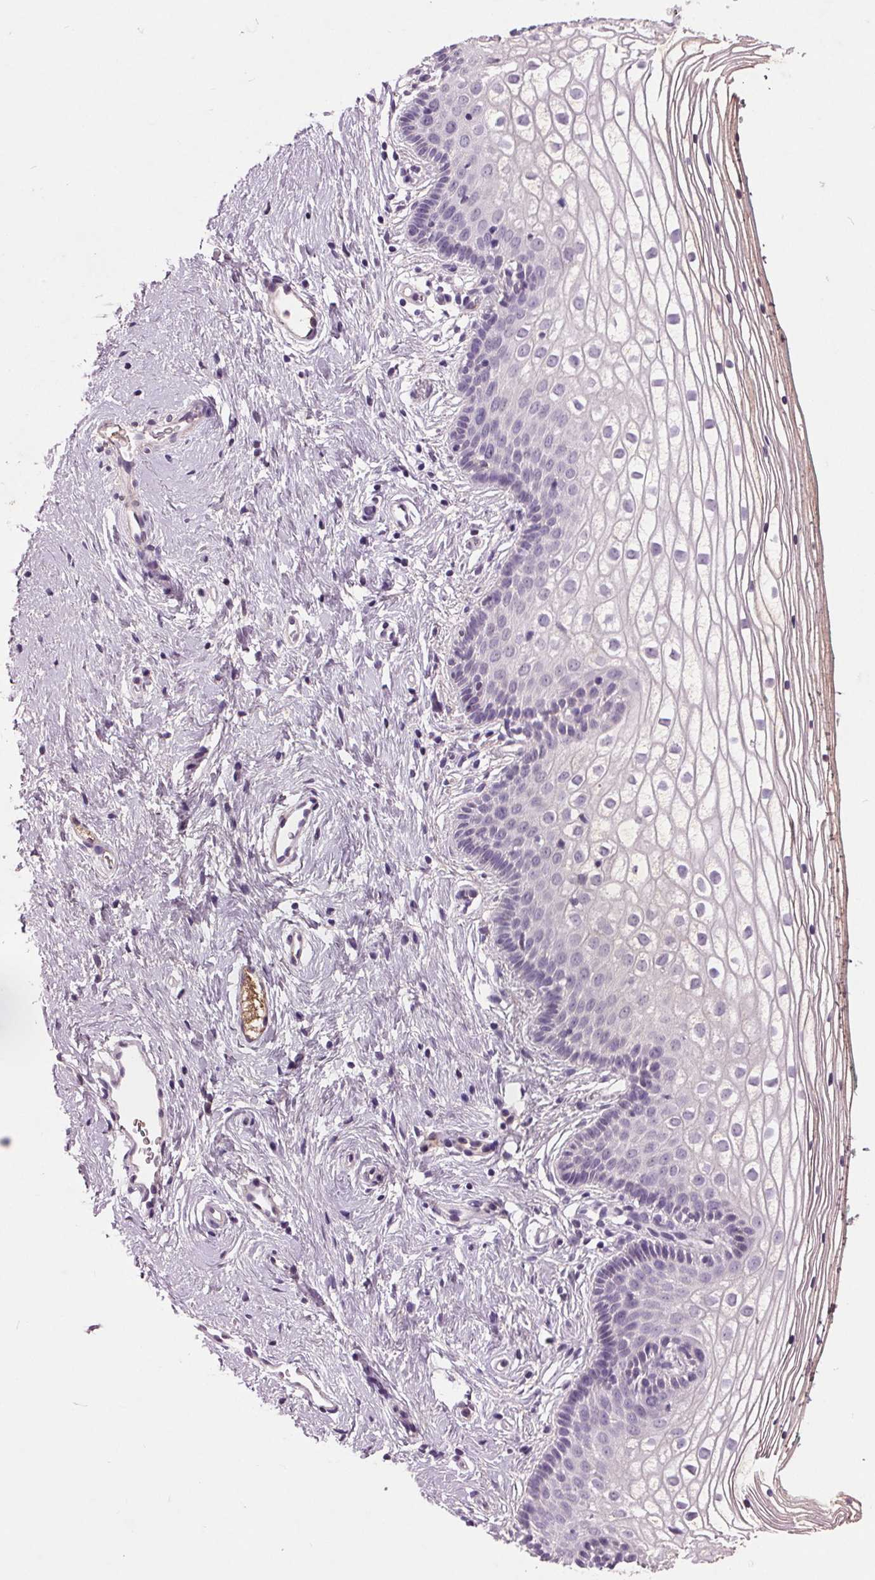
{"staining": {"intensity": "negative", "quantity": "none", "location": "none"}, "tissue": "vagina", "cell_type": "Squamous epithelial cells", "image_type": "normal", "snomed": [{"axis": "morphology", "description": "Normal tissue, NOS"}, {"axis": "topography", "description": "Vagina"}], "caption": "High power microscopy micrograph of an immunohistochemistry image of benign vagina, revealing no significant staining in squamous epithelial cells.", "gene": "C6", "patient": {"sex": "female", "age": 36}}